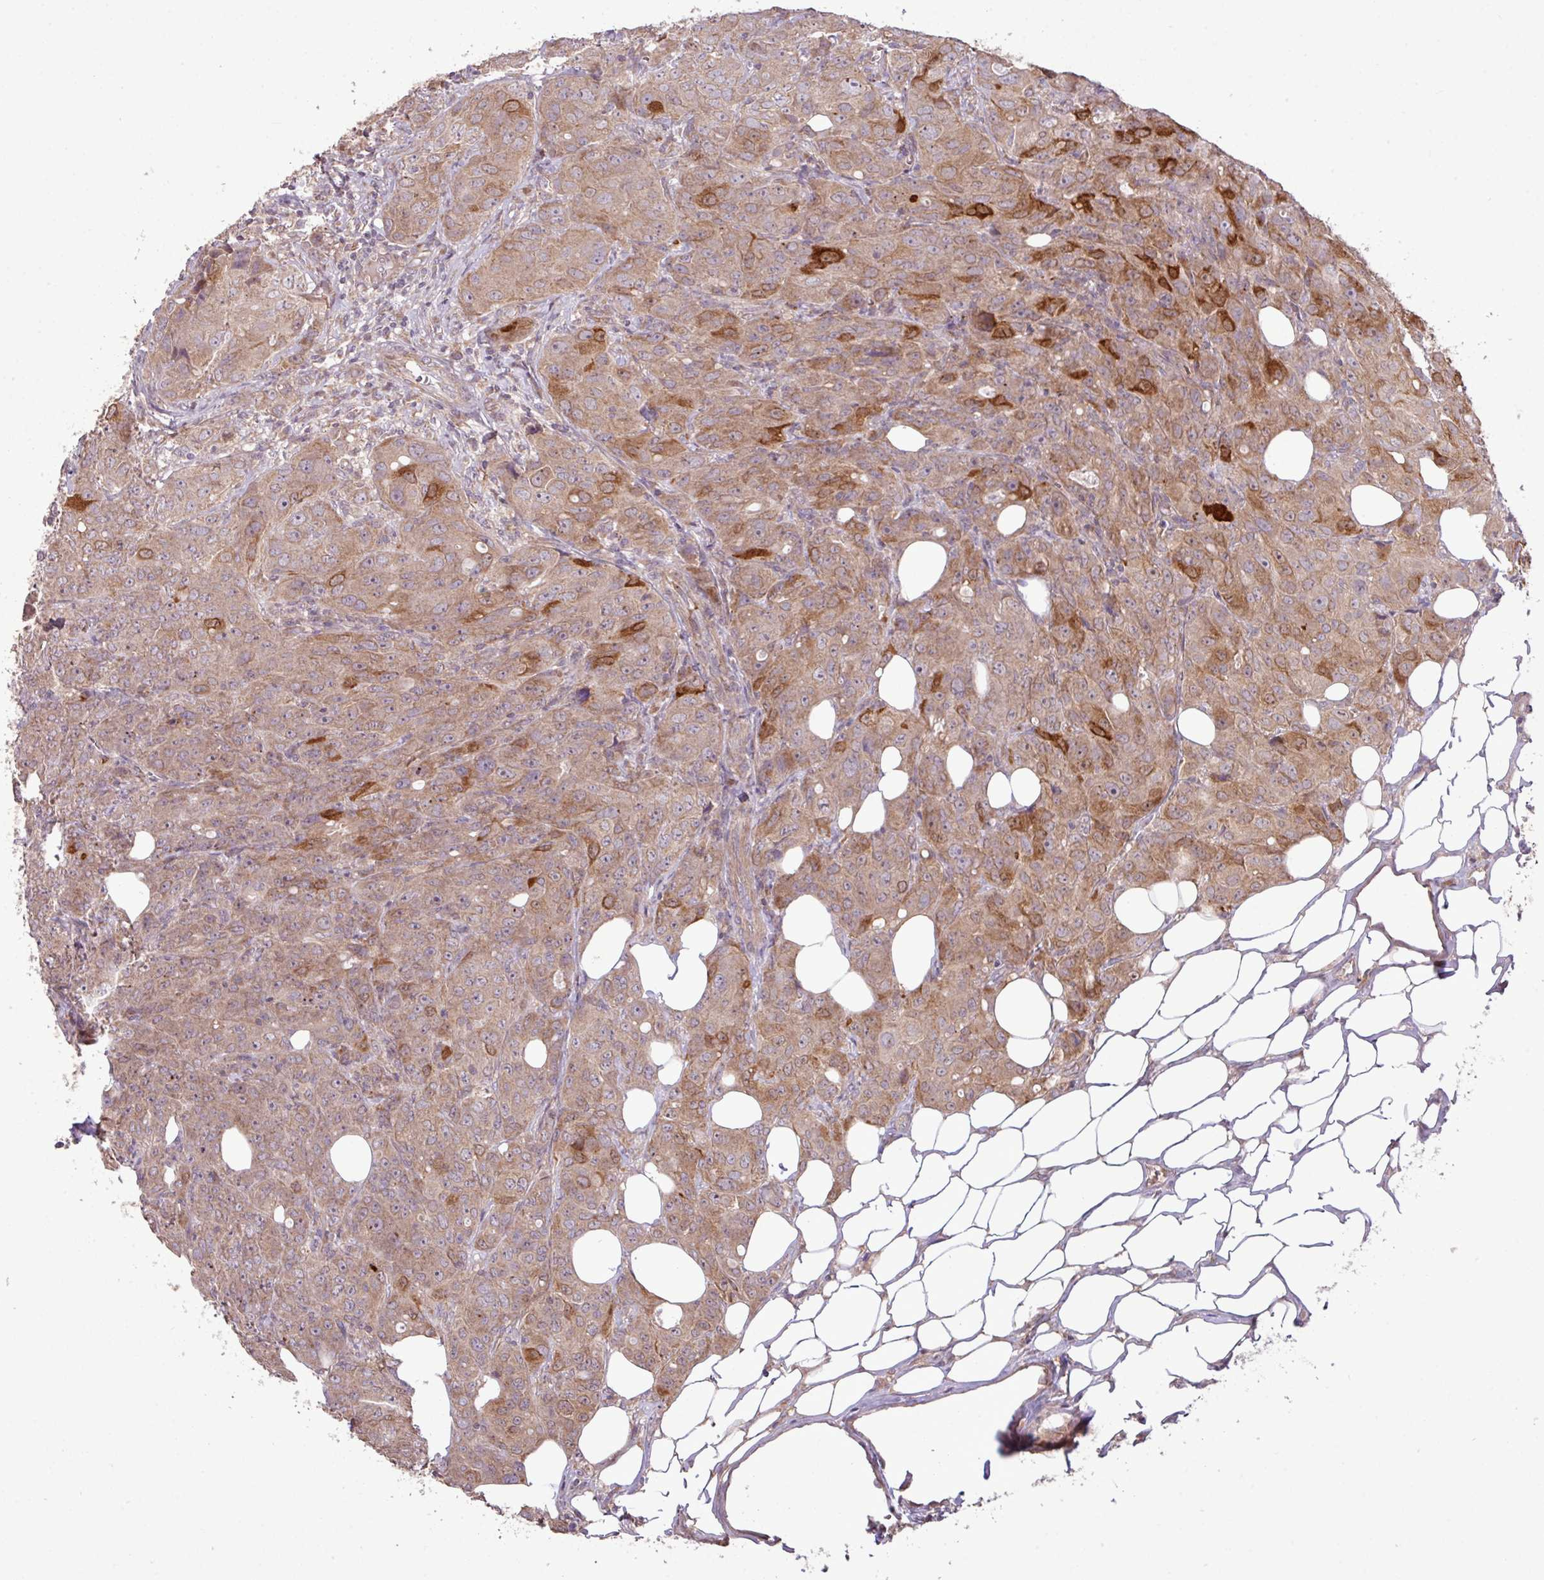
{"staining": {"intensity": "strong", "quantity": "<25%", "location": "cytoplasmic/membranous"}, "tissue": "breast cancer", "cell_type": "Tumor cells", "image_type": "cancer", "snomed": [{"axis": "morphology", "description": "Duct carcinoma"}, {"axis": "topography", "description": "Breast"}], "caption": "A brown stain labels strong cytoplasmic/membranous staining of a protein in breast cancer tumor cells.", "gene": "XIAP", "patient": {"sex": "female", "age": 43}}